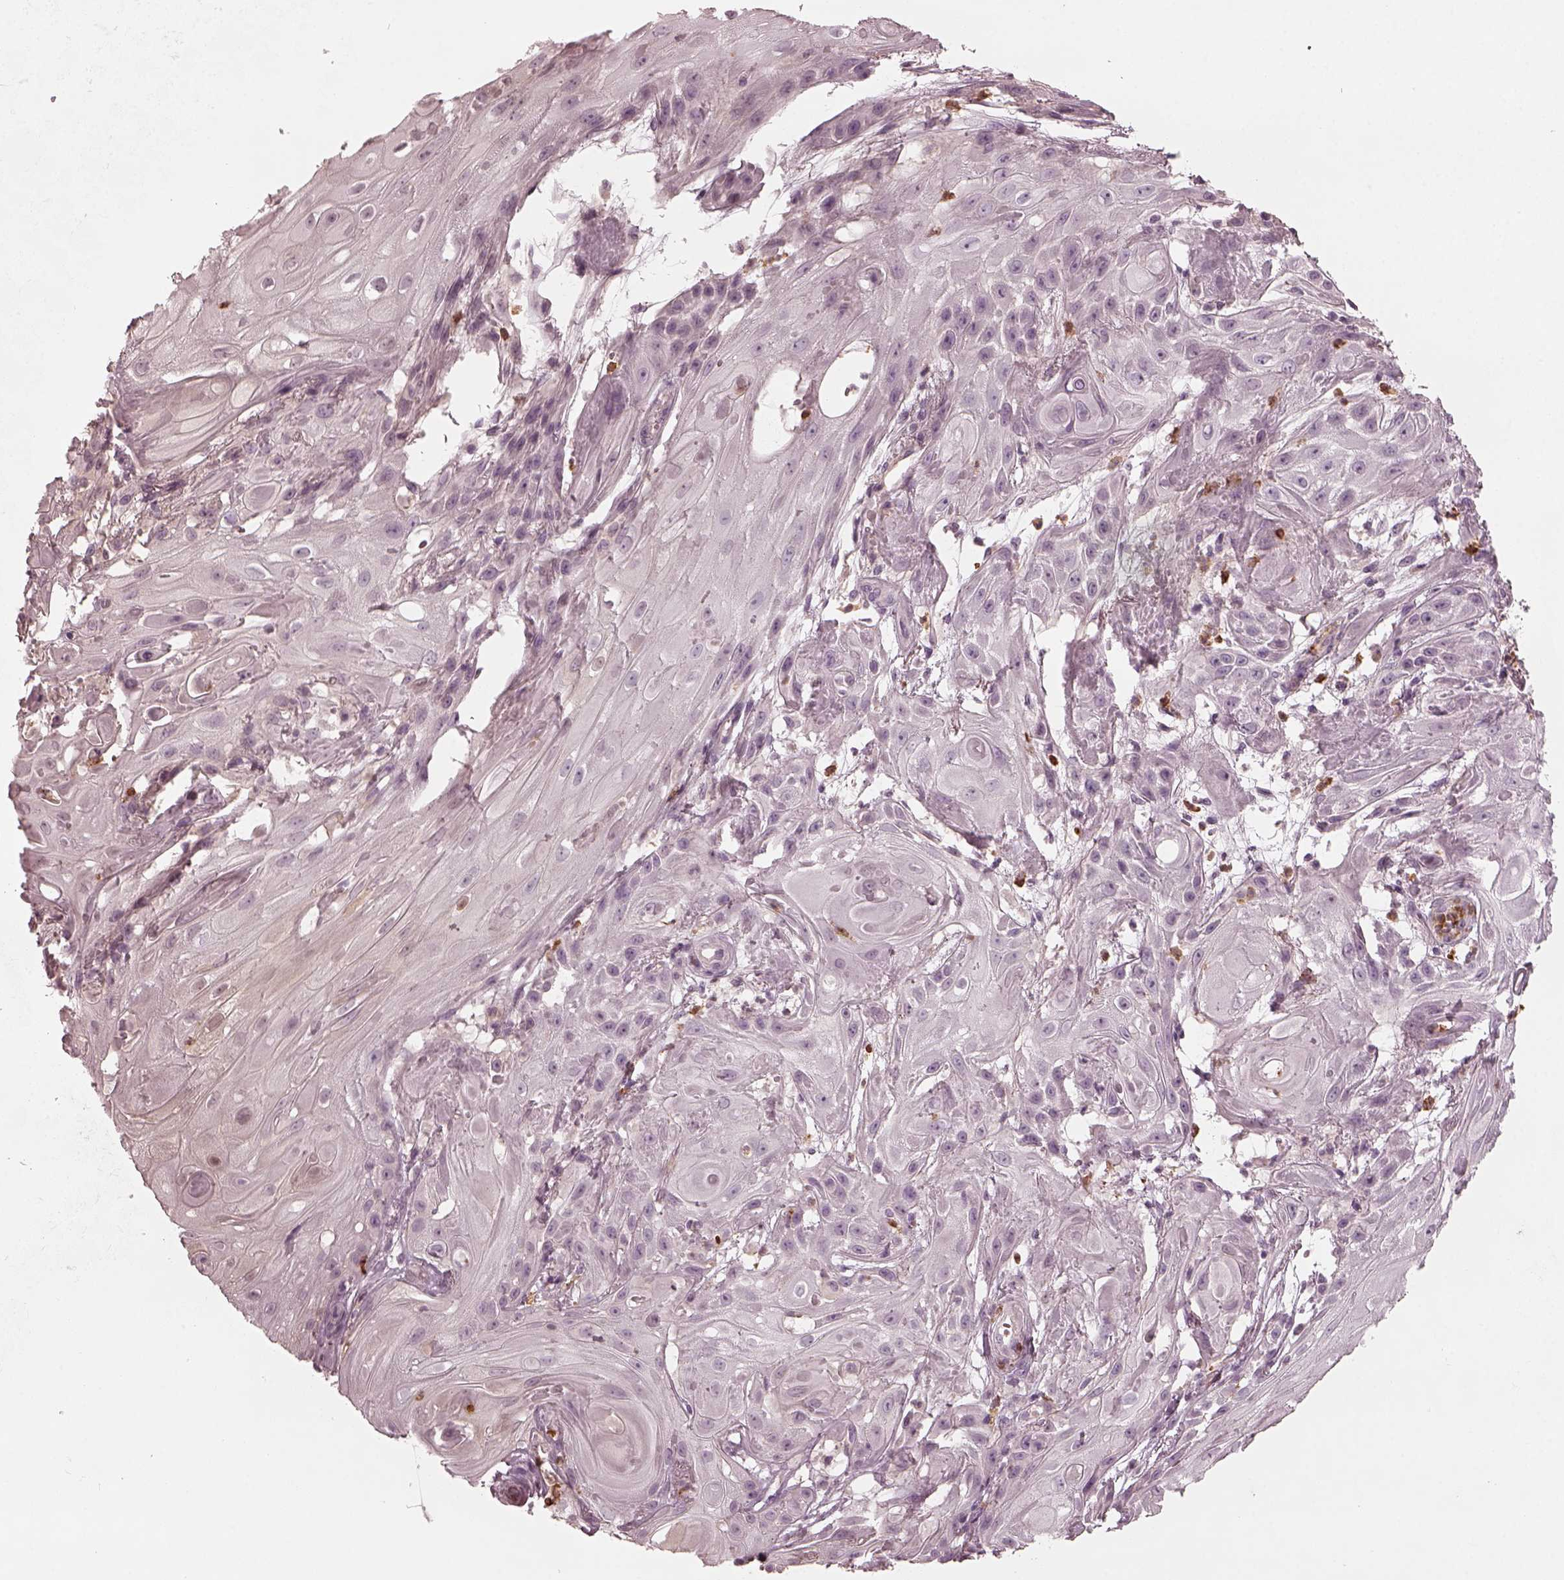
{"staining": {"intensity": "negative", "quantity": "none", "location": "none"}, "tissue": "skin cancer", "cell_type": "Tumor cells", "image_type": "cancer", "snomed": [{"axis": "morphology", "description": "Squamous cell carcinoma, NOS"}, {"axis": "topography", "description": "Skin"}], "caption": "This is a photomicrograph of immunohistochemistry (IHC) staining of skin cancer, which shows no staining in tumor cells.", "gene": "CHIT1", "patient": {"sex": "male", "age": 62}}